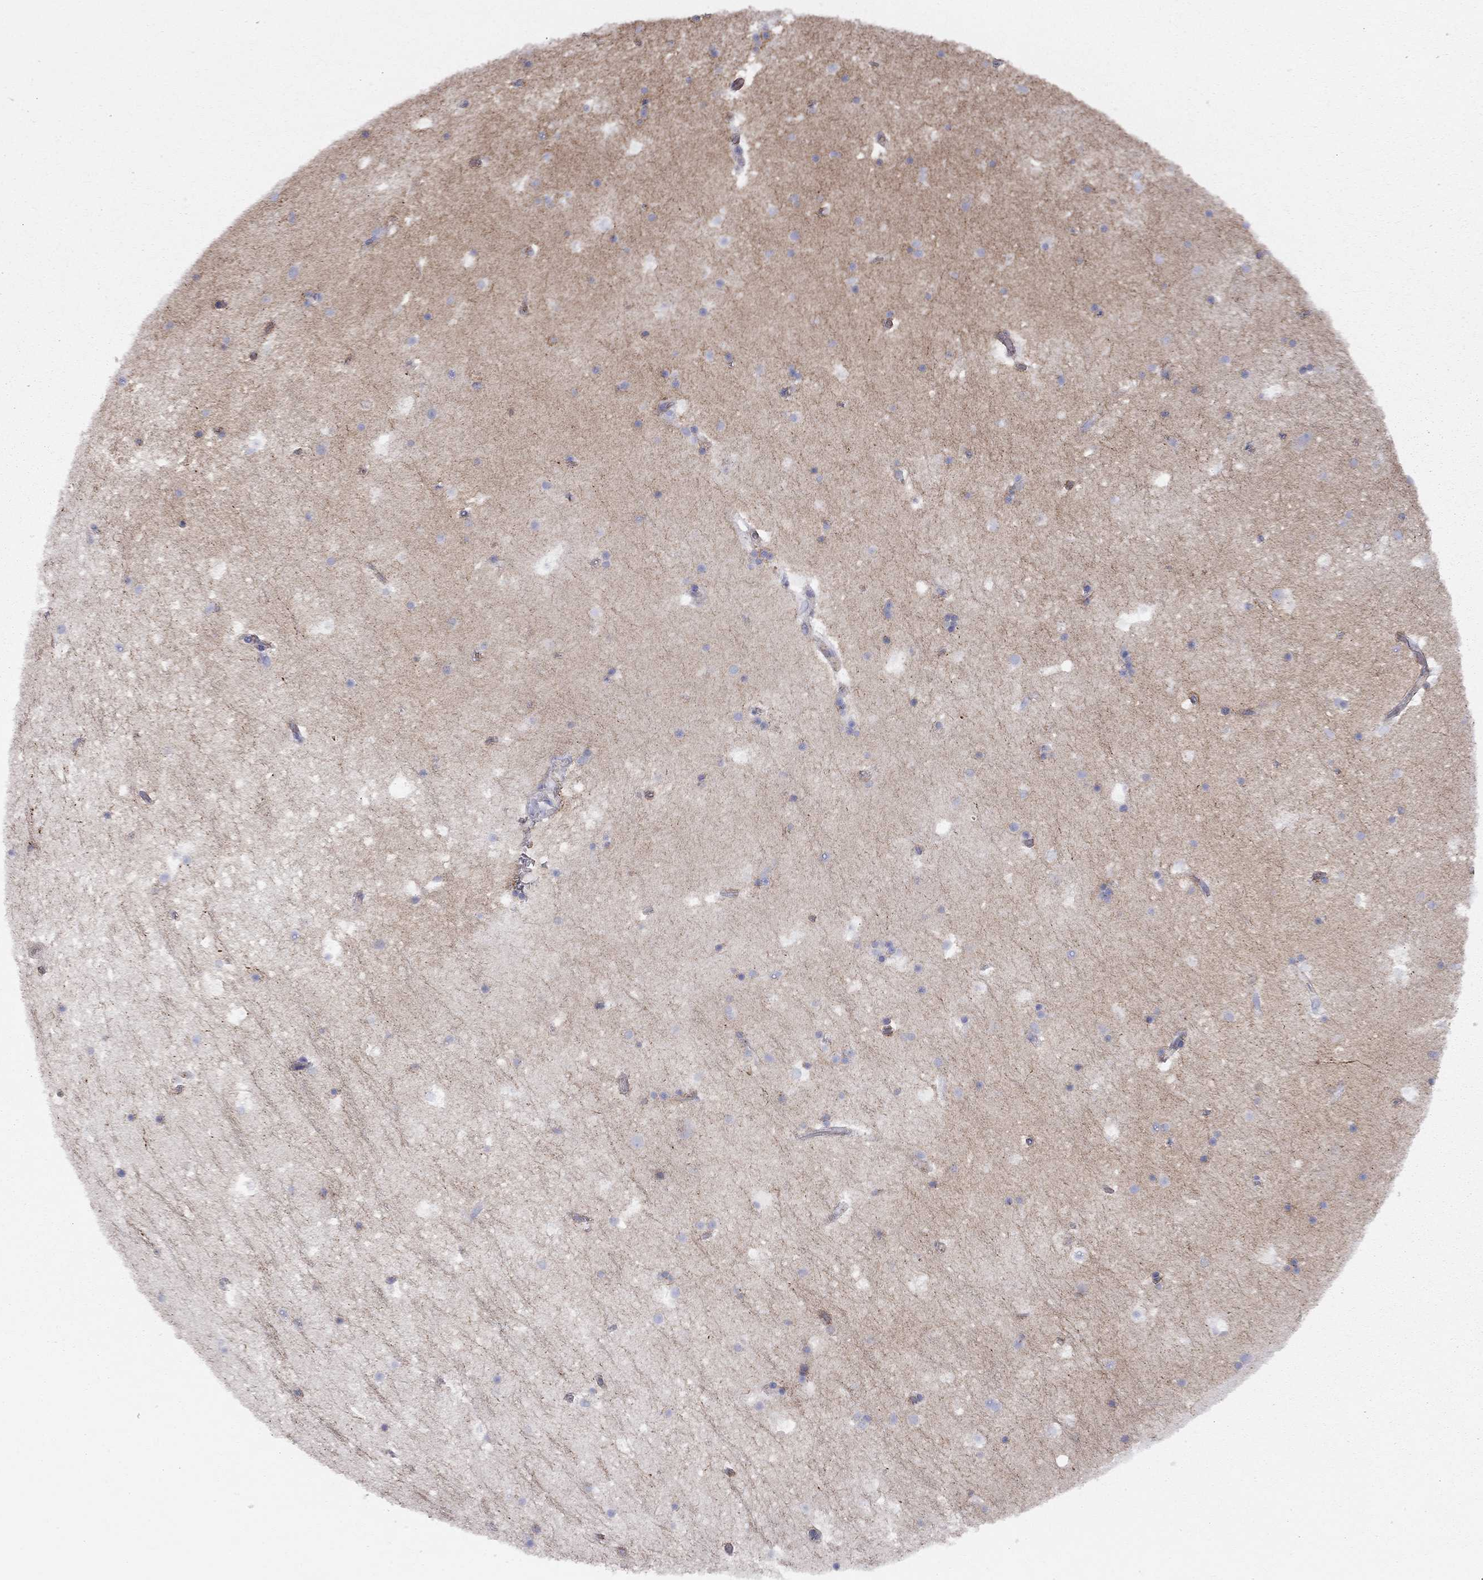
{"staining": {"intensity": "strong", "quantity": "<25%", "location": "cytoplasmic/membranous"}, "tissue": "hippocampus", "cell_type": "Glial cells", "image_type": "normal", "snomed": [{"axis": "morphology", "description": "Normal tissue, NOS"}, {"axis": "topography", "description": "Hippocampus"}], "caption": "Hippocampus stained with a brown dye displays strong cytoplasmic/membranous positive staining in about <25% of glial cells.", "gene": "GPRC5B", "patient": {"sex": "male", "age": 51}}